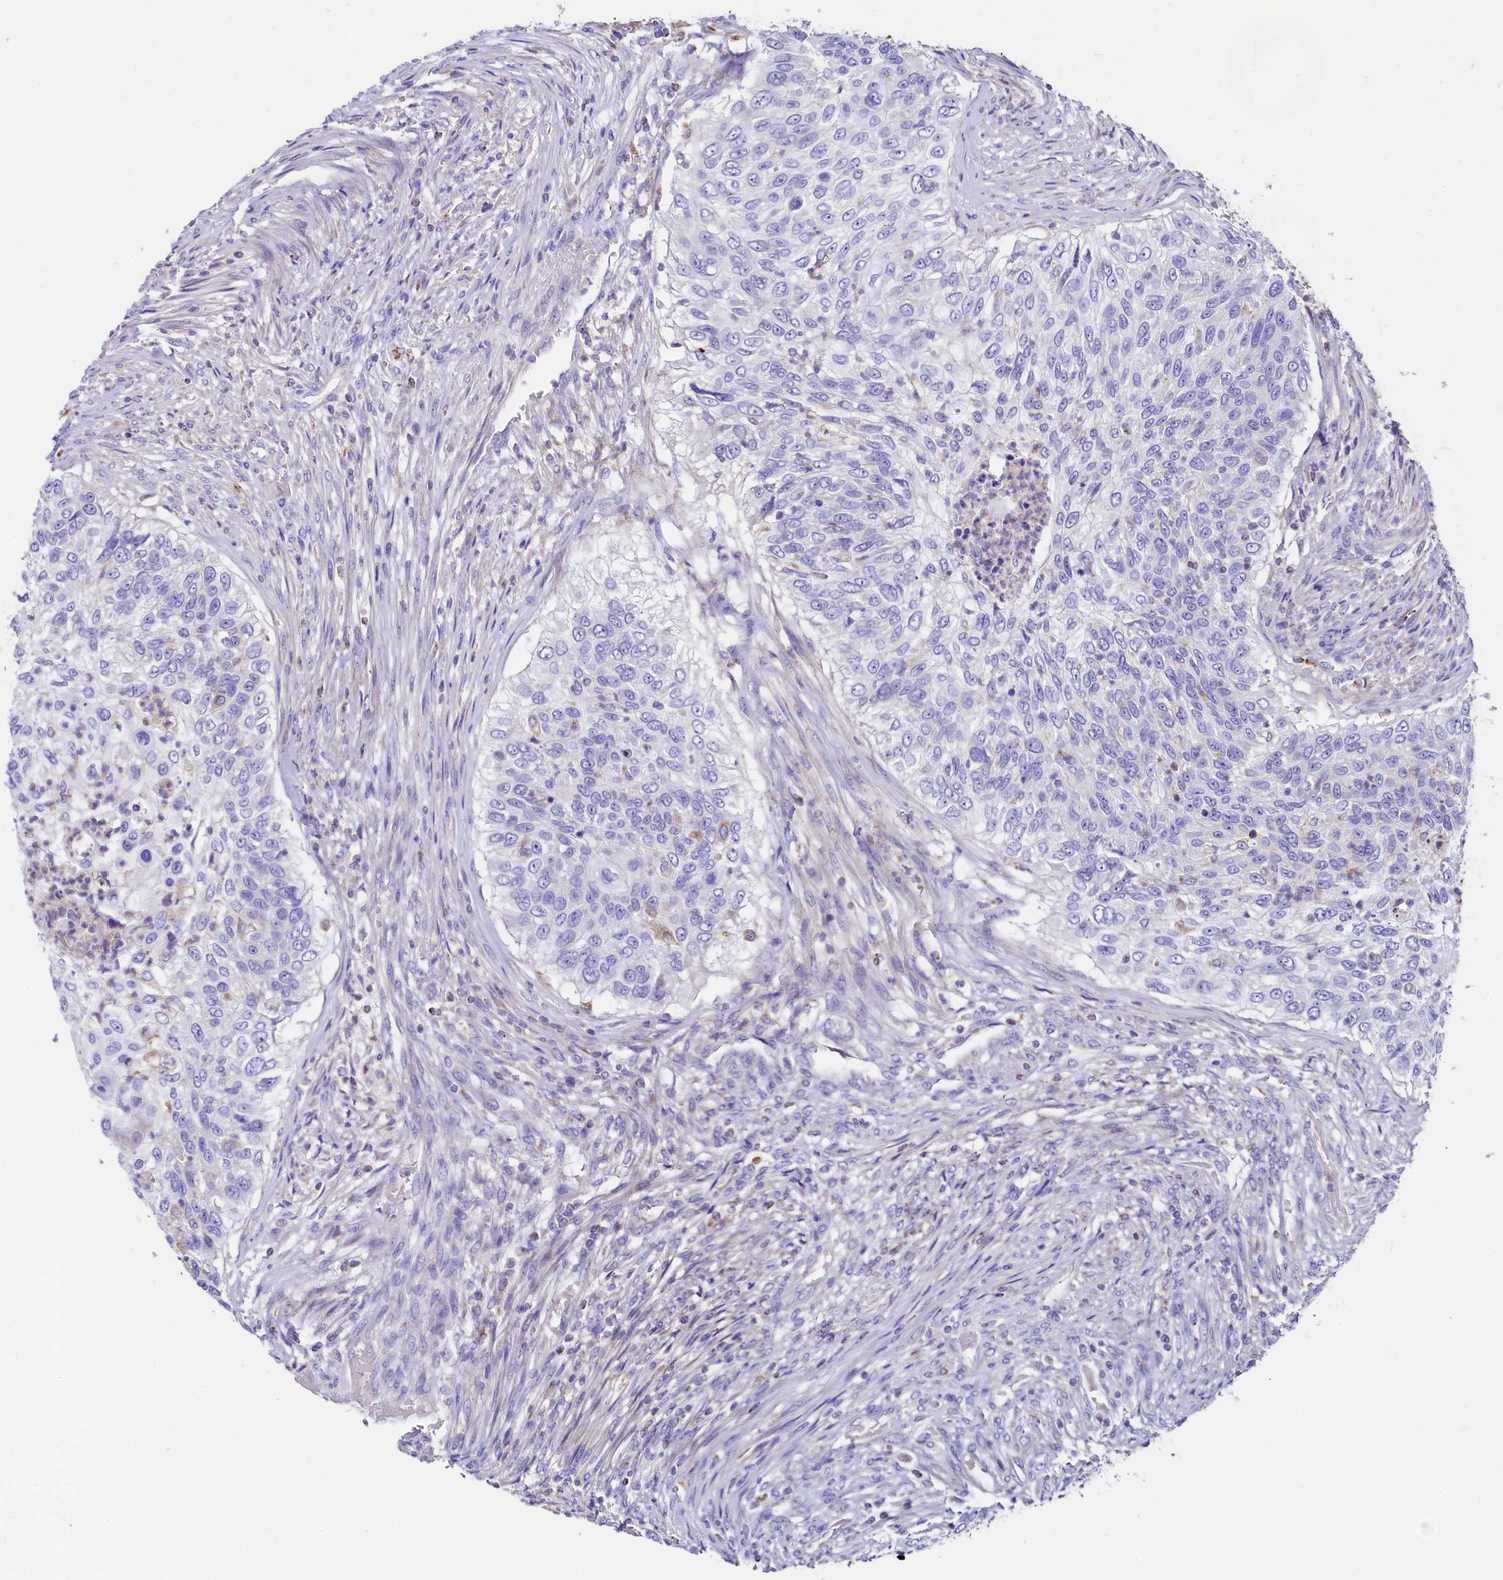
{"staining": {"intensity": "negative", "quantity": "none", "location": "none"}, "tissue": "urothelial cancer", "cell_type": "Tumor cells", "image_type": "cancer", "snomed": [{"axis": "morphology", "description": "Urothelial carcinoma, High grade"}, {"axis": "topography", "description": "Urinary bladder"}], "caption": "Human urothelial cancer stained for a protein using immunohistochemistry displays no staining in tumor cells.", "gene": "CLYBL", "patient": {"sex": "female", "age": 60}}